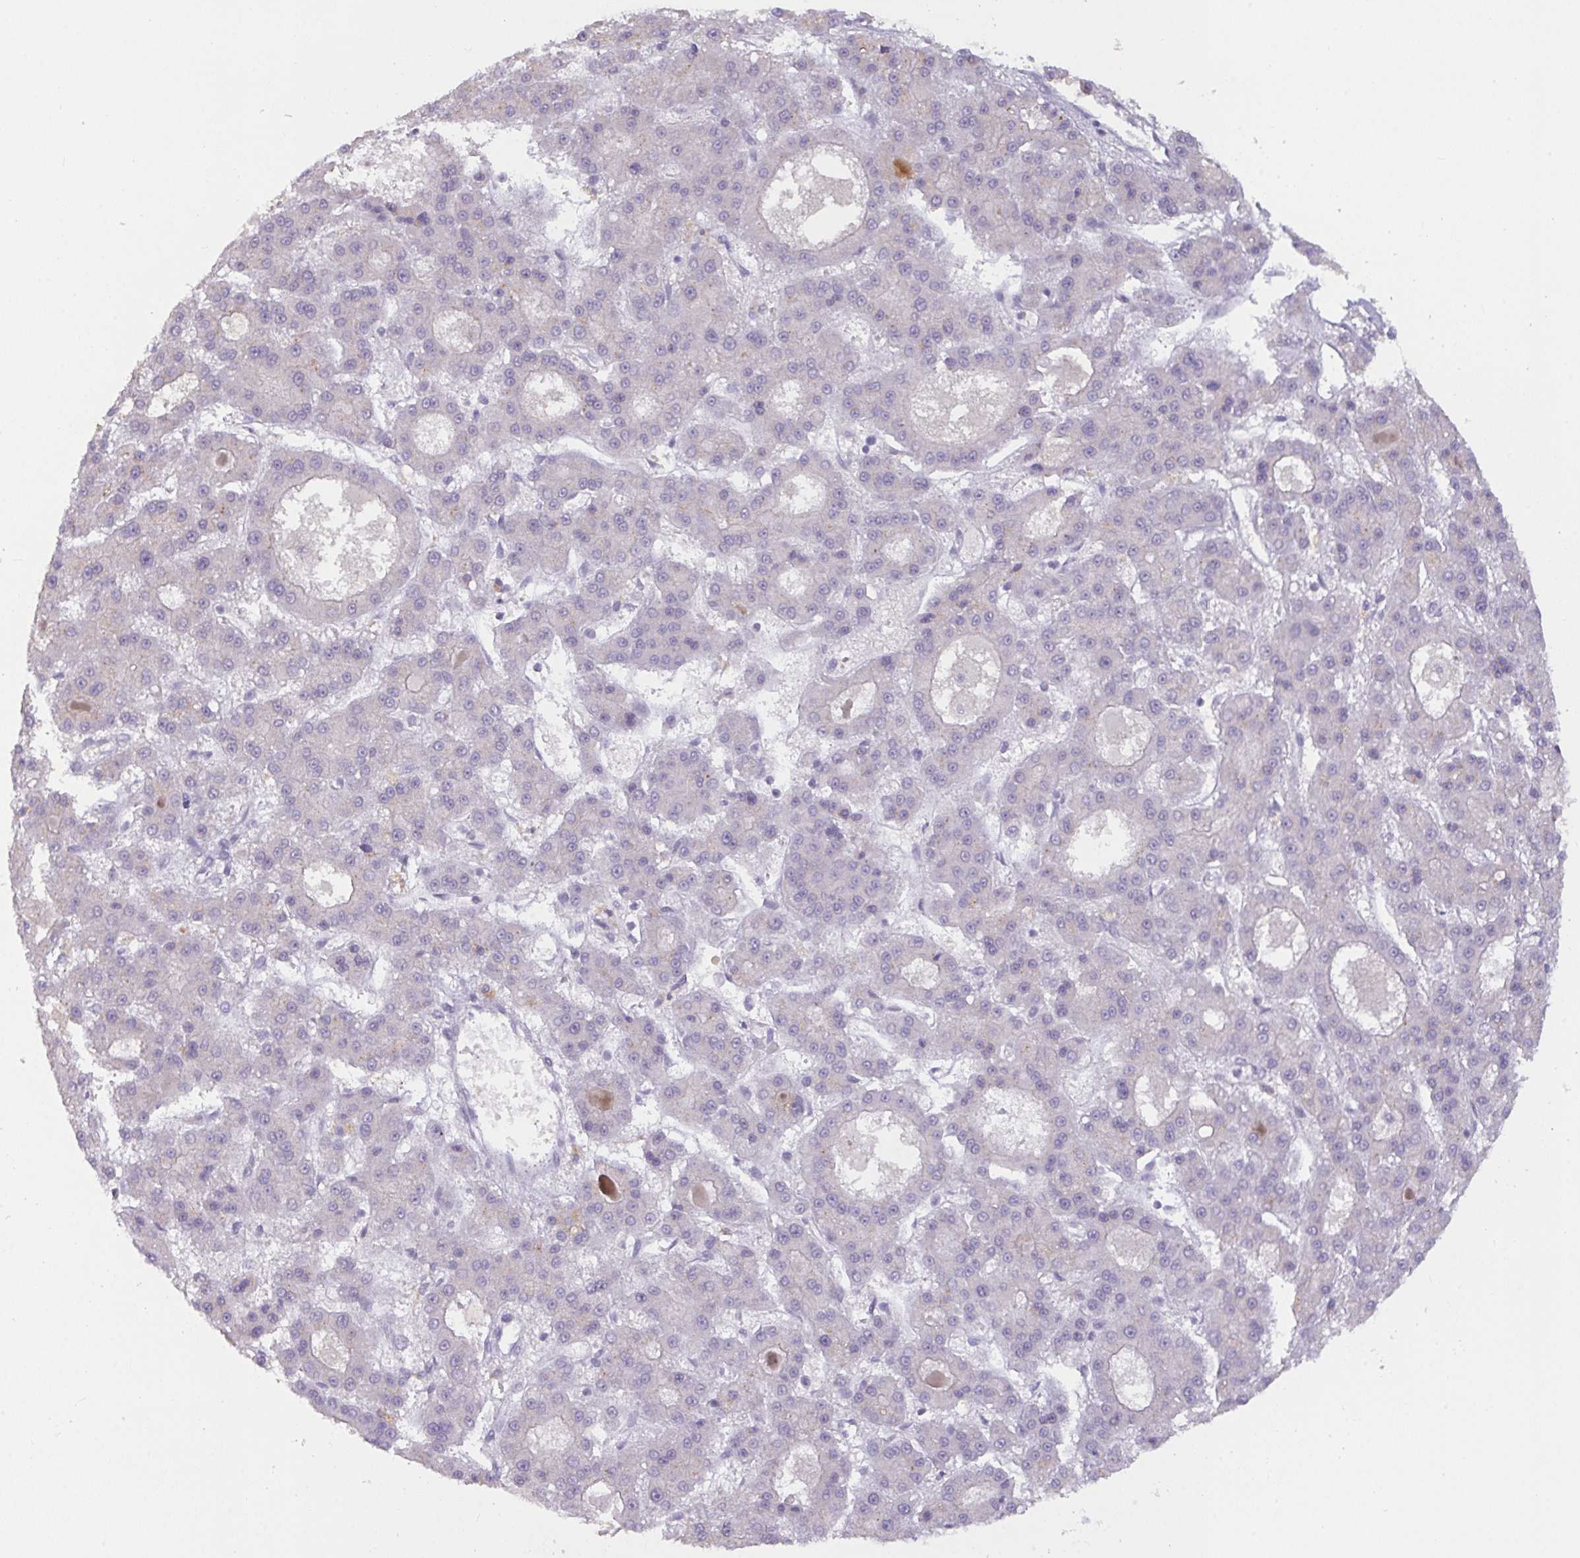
{"staining": {"intensity": "negative", "quantity": "none", "location": "none"}, "tissue": "liver cancer", "cell_type": "Tumor cells", "image_type": "cancer", "snomed": [{"axis": "morphology", "description": "Carcinoma, Hepatocellular, NOS"}, {"axis": "topography", "description": "Liver"}], "caption": "Human hepatocellular carcinoma (liver) stained for a protein using immunohistochemistry reveals no staining in tumor cells.", "gene": "RFPL4B", "patient": {"sex": "male", "age": 70}}